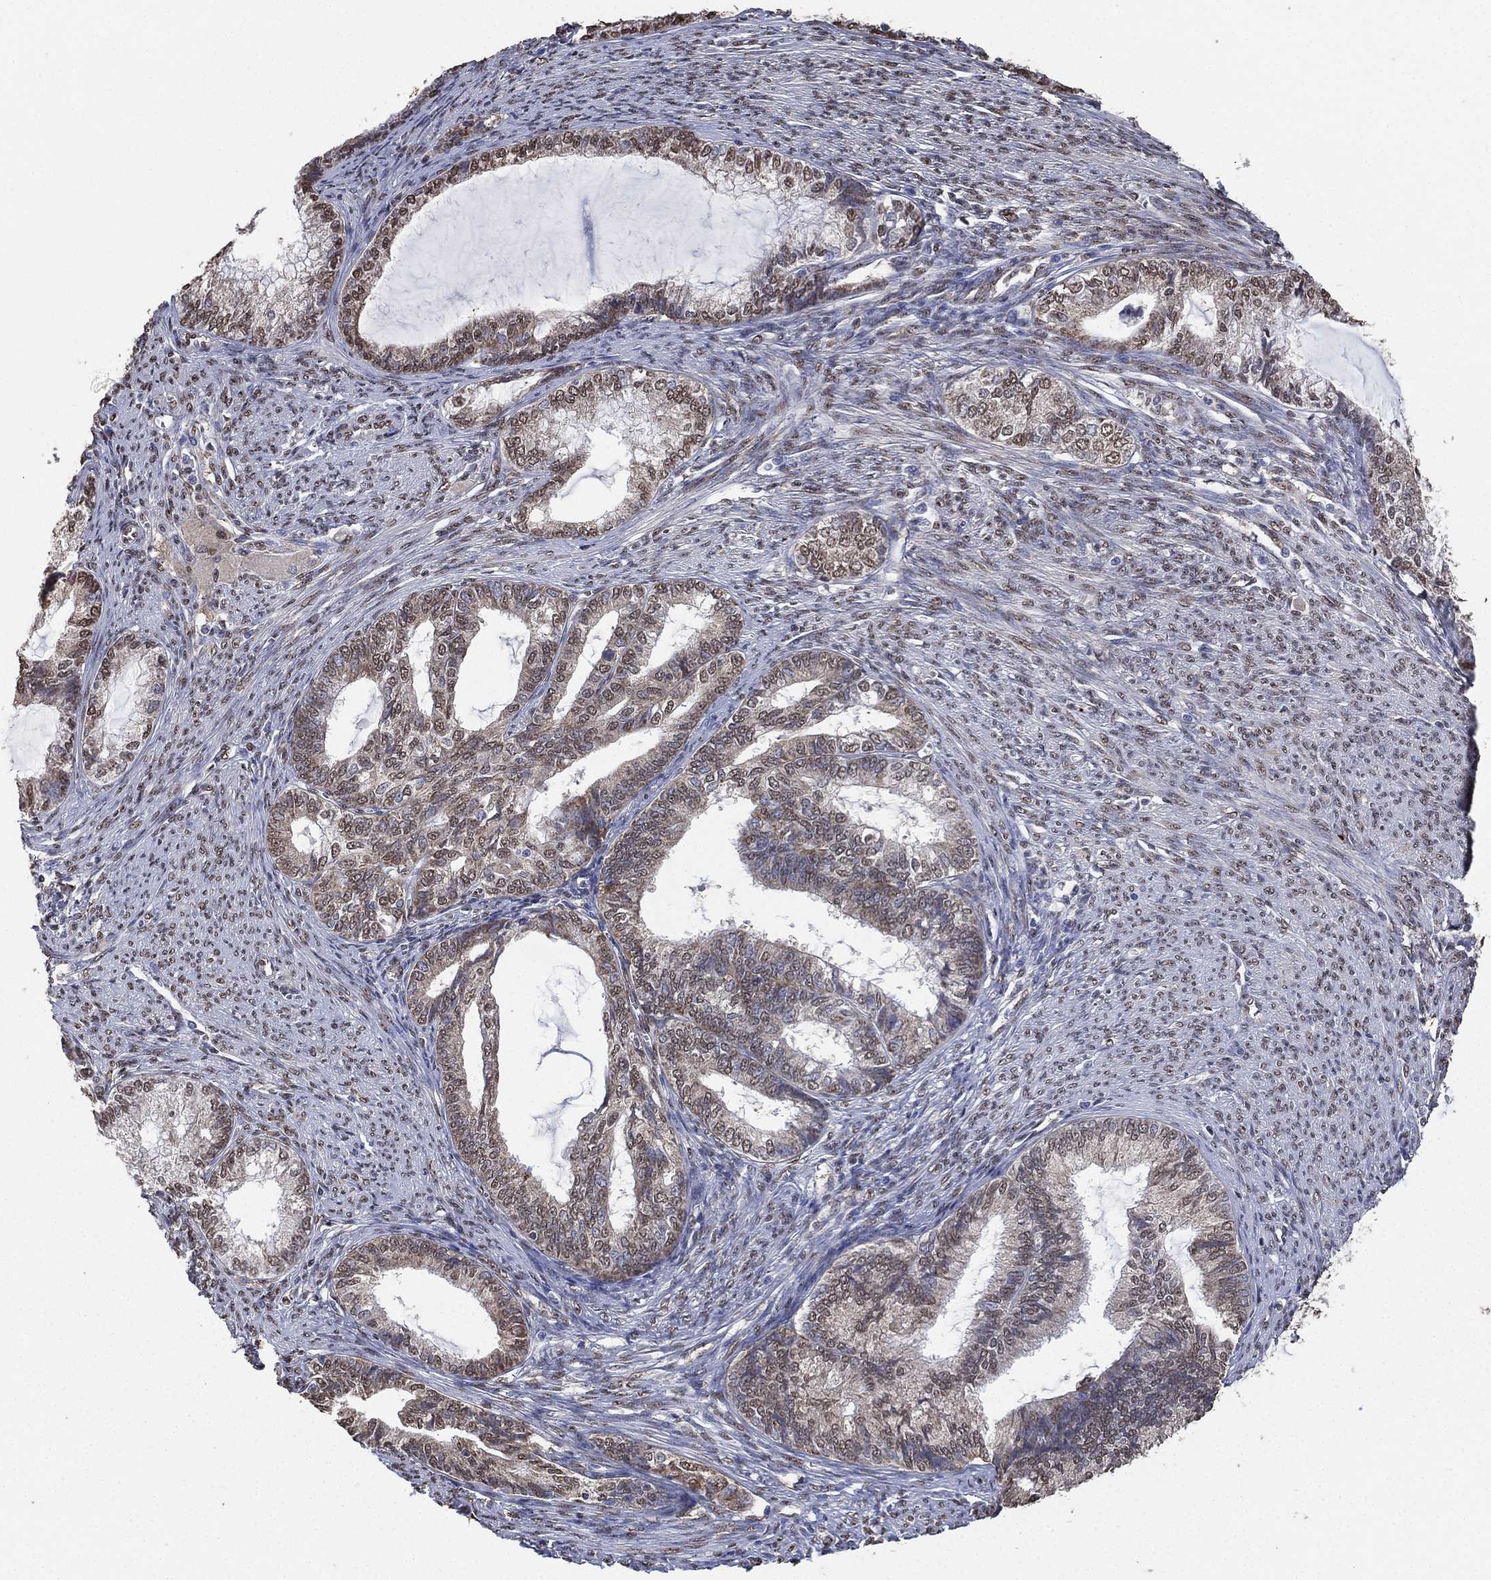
{"staining": {"intensity": "weak", "quantity": "<25%", "location": "nuclear"}, "tissue": "endometrial cancer", "cell_type": "Tumor cells", "image_type": "cancer", "snomed": [{"axis": "morphology", "description": "Adenocarcinoma, NOS"}, {"axis": "topography", "description": "Endometrium"}], "caption": "Histopathology image shows no significant protein positivity in tumor cells of endometrial cancer (adenocarcinoma). (DAB IHC with hematoxylin counter stain).", "gene": "ALDH7A1", "patient": {"sex": "female", "age": 86}}